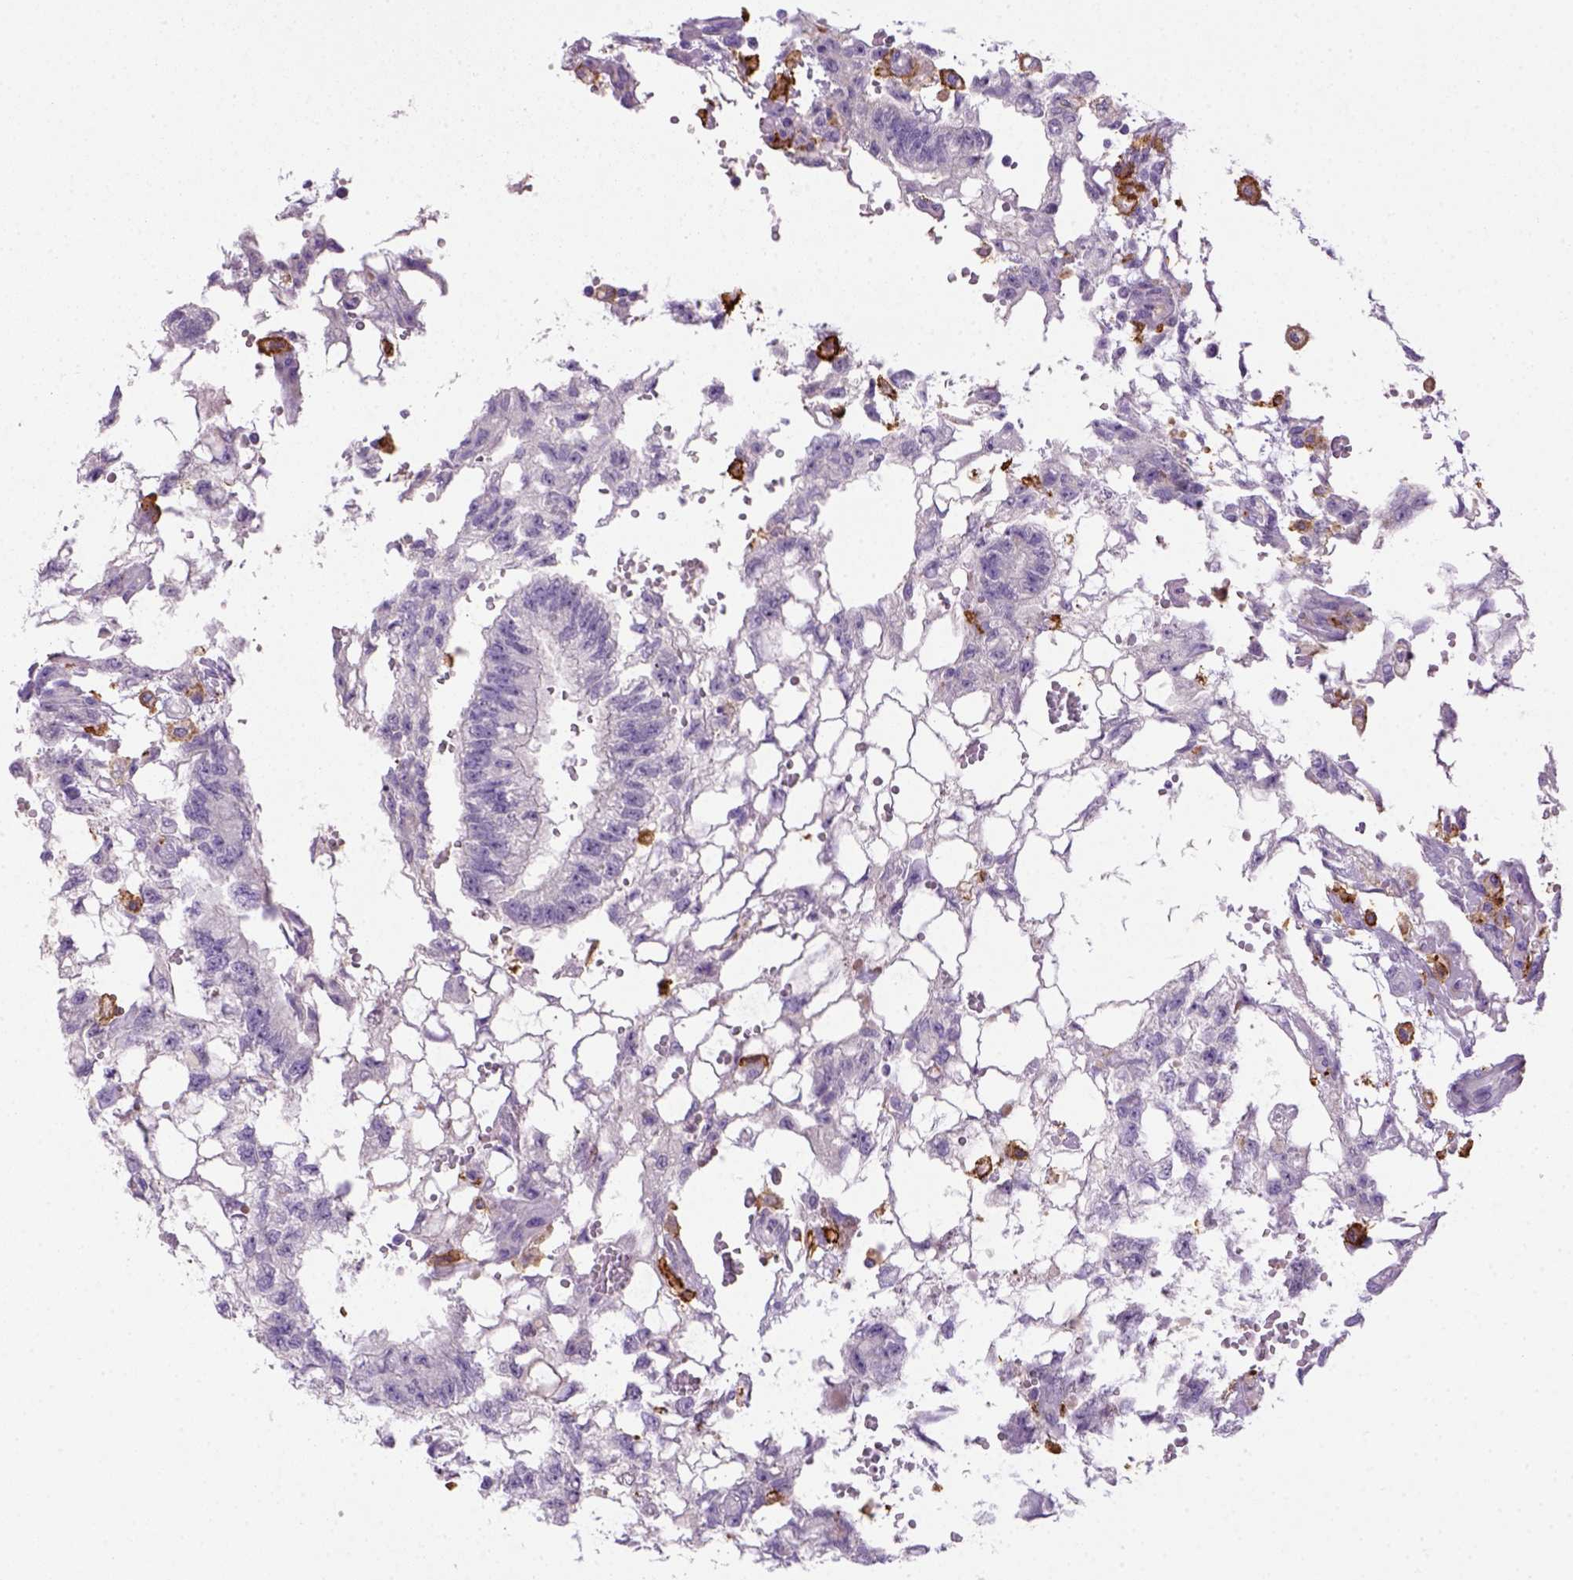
{"staining": {"intensity": "negative", "quantity": "none", "location": "none"}, "tissue": "testis cancer", "cell_type": "Tumor cells", "image_type": "cancer", "snomed": [{"axis": "morphology", "description": "Carcinoma, Embryonal, NOS"}, {"axis": "topography", "description": "Testis"}], "caption": "IHC of human testis cancer reveals no expression in tumor cells. (DAB (3,3'-diaminobenzidine) immunohistochemistry (IHC) visualized using brightfield microscopy, high magnification).", "gene": "CD14", "patient": {"sex": "male", "age": 32}}